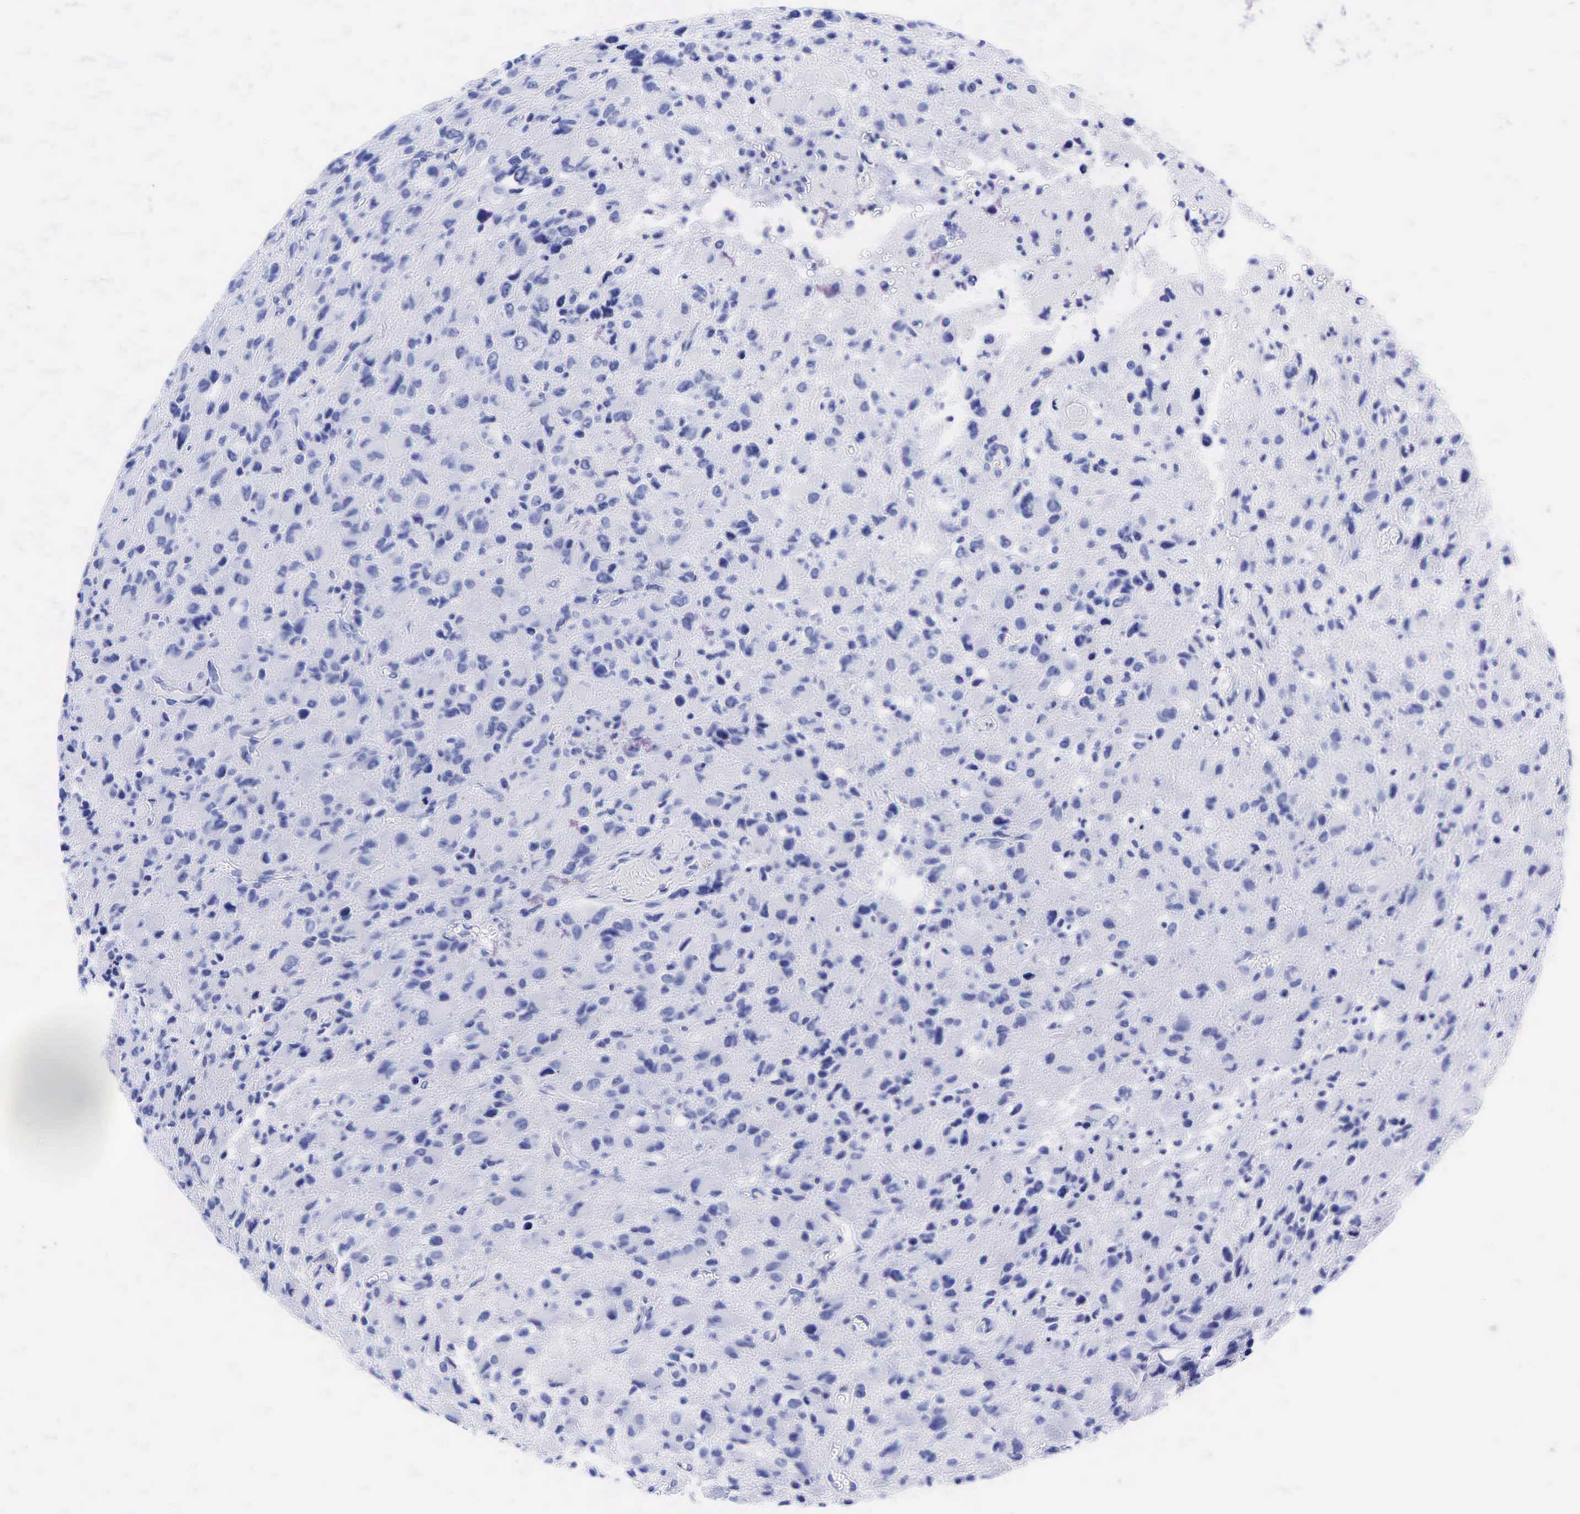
{"staining": {"intensity": "negative", "quantity": "none", "location": "none"}, "tissue": "glioma", "cell_type": "Tumor cells", "image_type": "cancer", "snomed": [{"axis": "morphology", "description": "Glioma, malignant, High grade"}, {"axis": "topography", "description": "Brain"}], "caption": "This is a photomicrograph of IHC staining of malignant high-grade glioma, which shows no expression in tumor cells.", "gene": "GCG", "patient": {"sex": "male", "age": 69}}